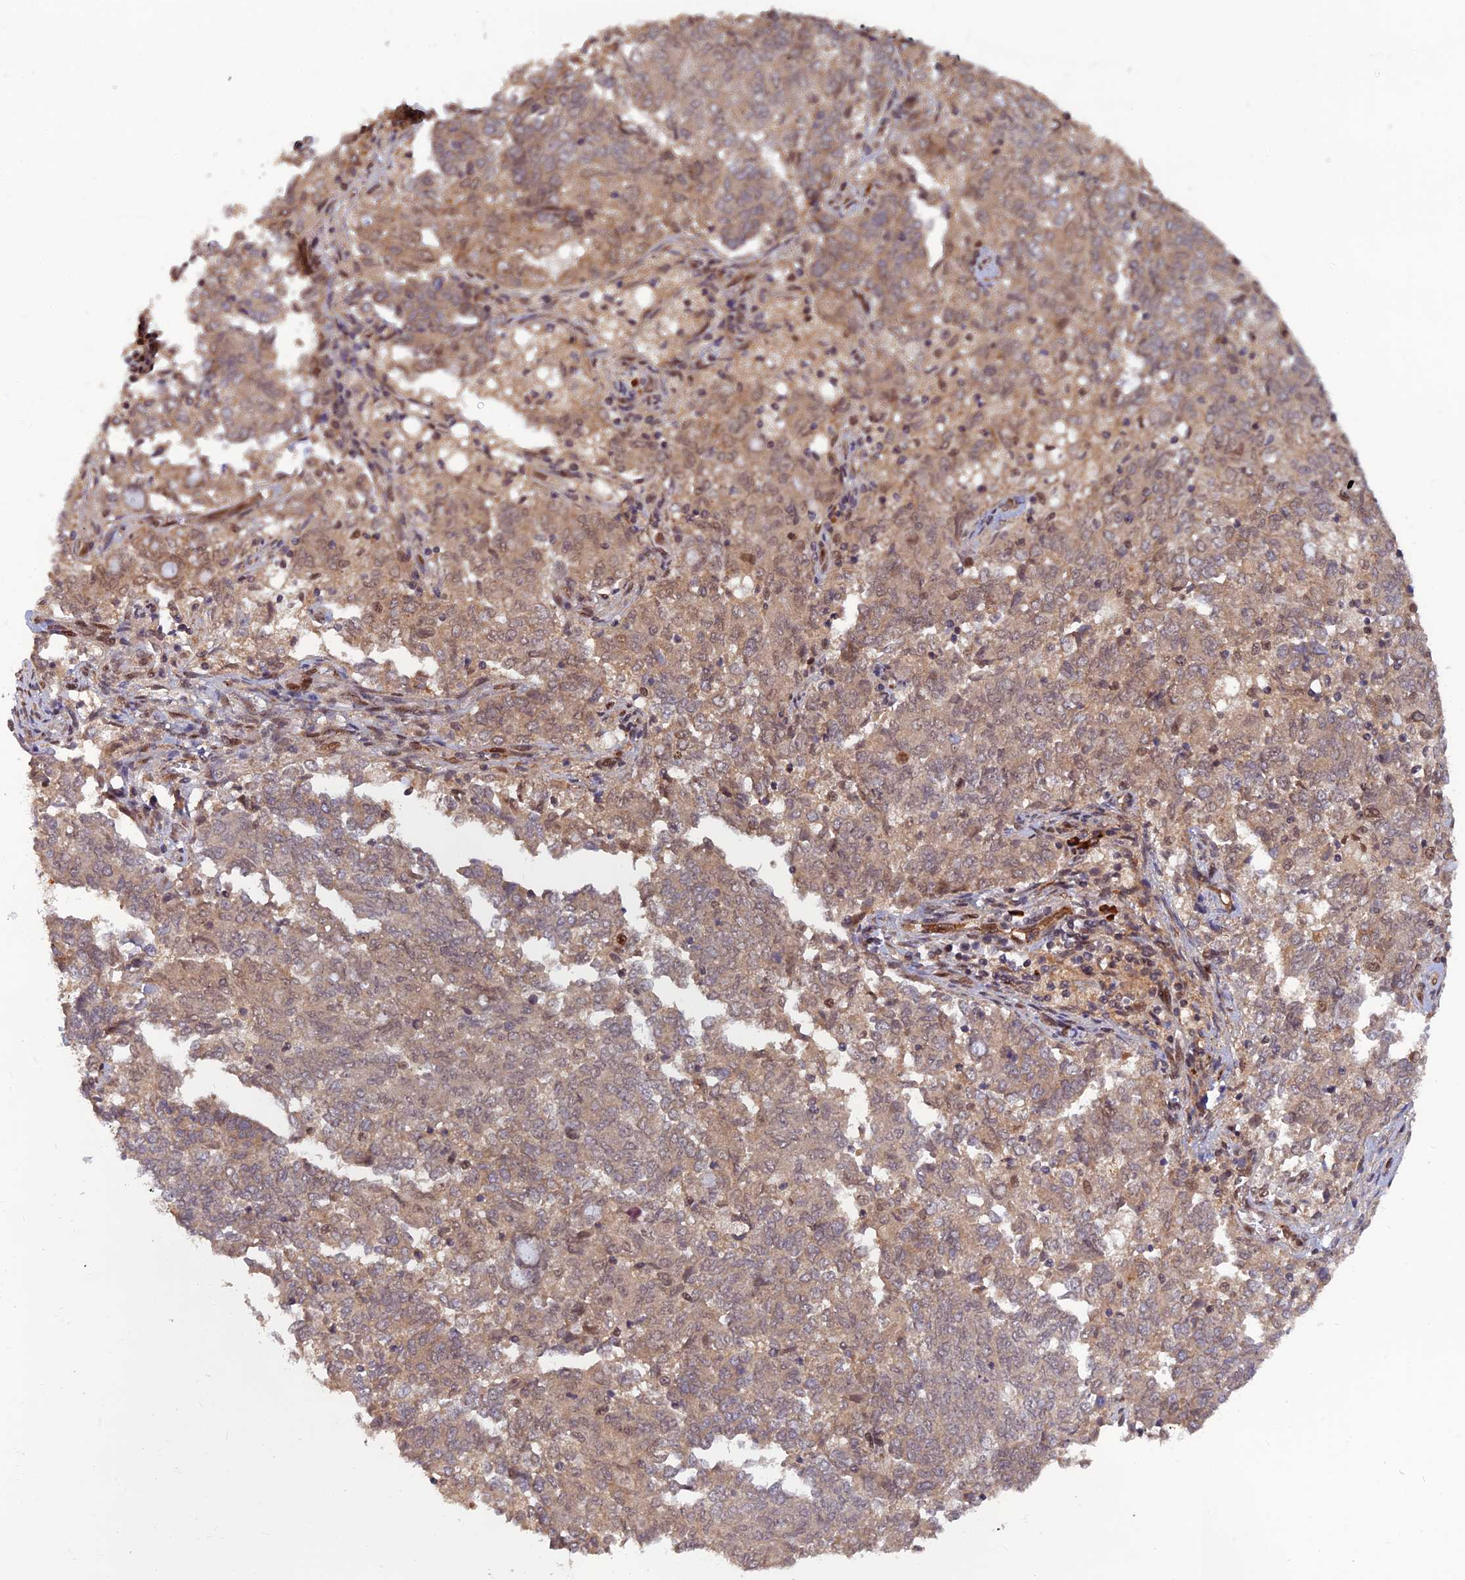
{"staining": {"intensity": "weak", "quantity": "<25%", "location": "cytoplasmic/membranous,nuclear"}, "tissue": "endometrial cancer", "cell_type": "Tumor cells", "image_type": "cancer", "snomed": [{"axis": "morphology", "description": "Adenocarcinoma, NOS"}, {"axis": "topography", "description": "Endometrium"}], "caption": "Immunohistochemistry (IHC) image of neoplastic tissue: endometrial cancer stained with DAB reveals no significant protein expression in tumor cells.", "gene": "ZNF565", "patient": {"sex": "female", "age": 80}}